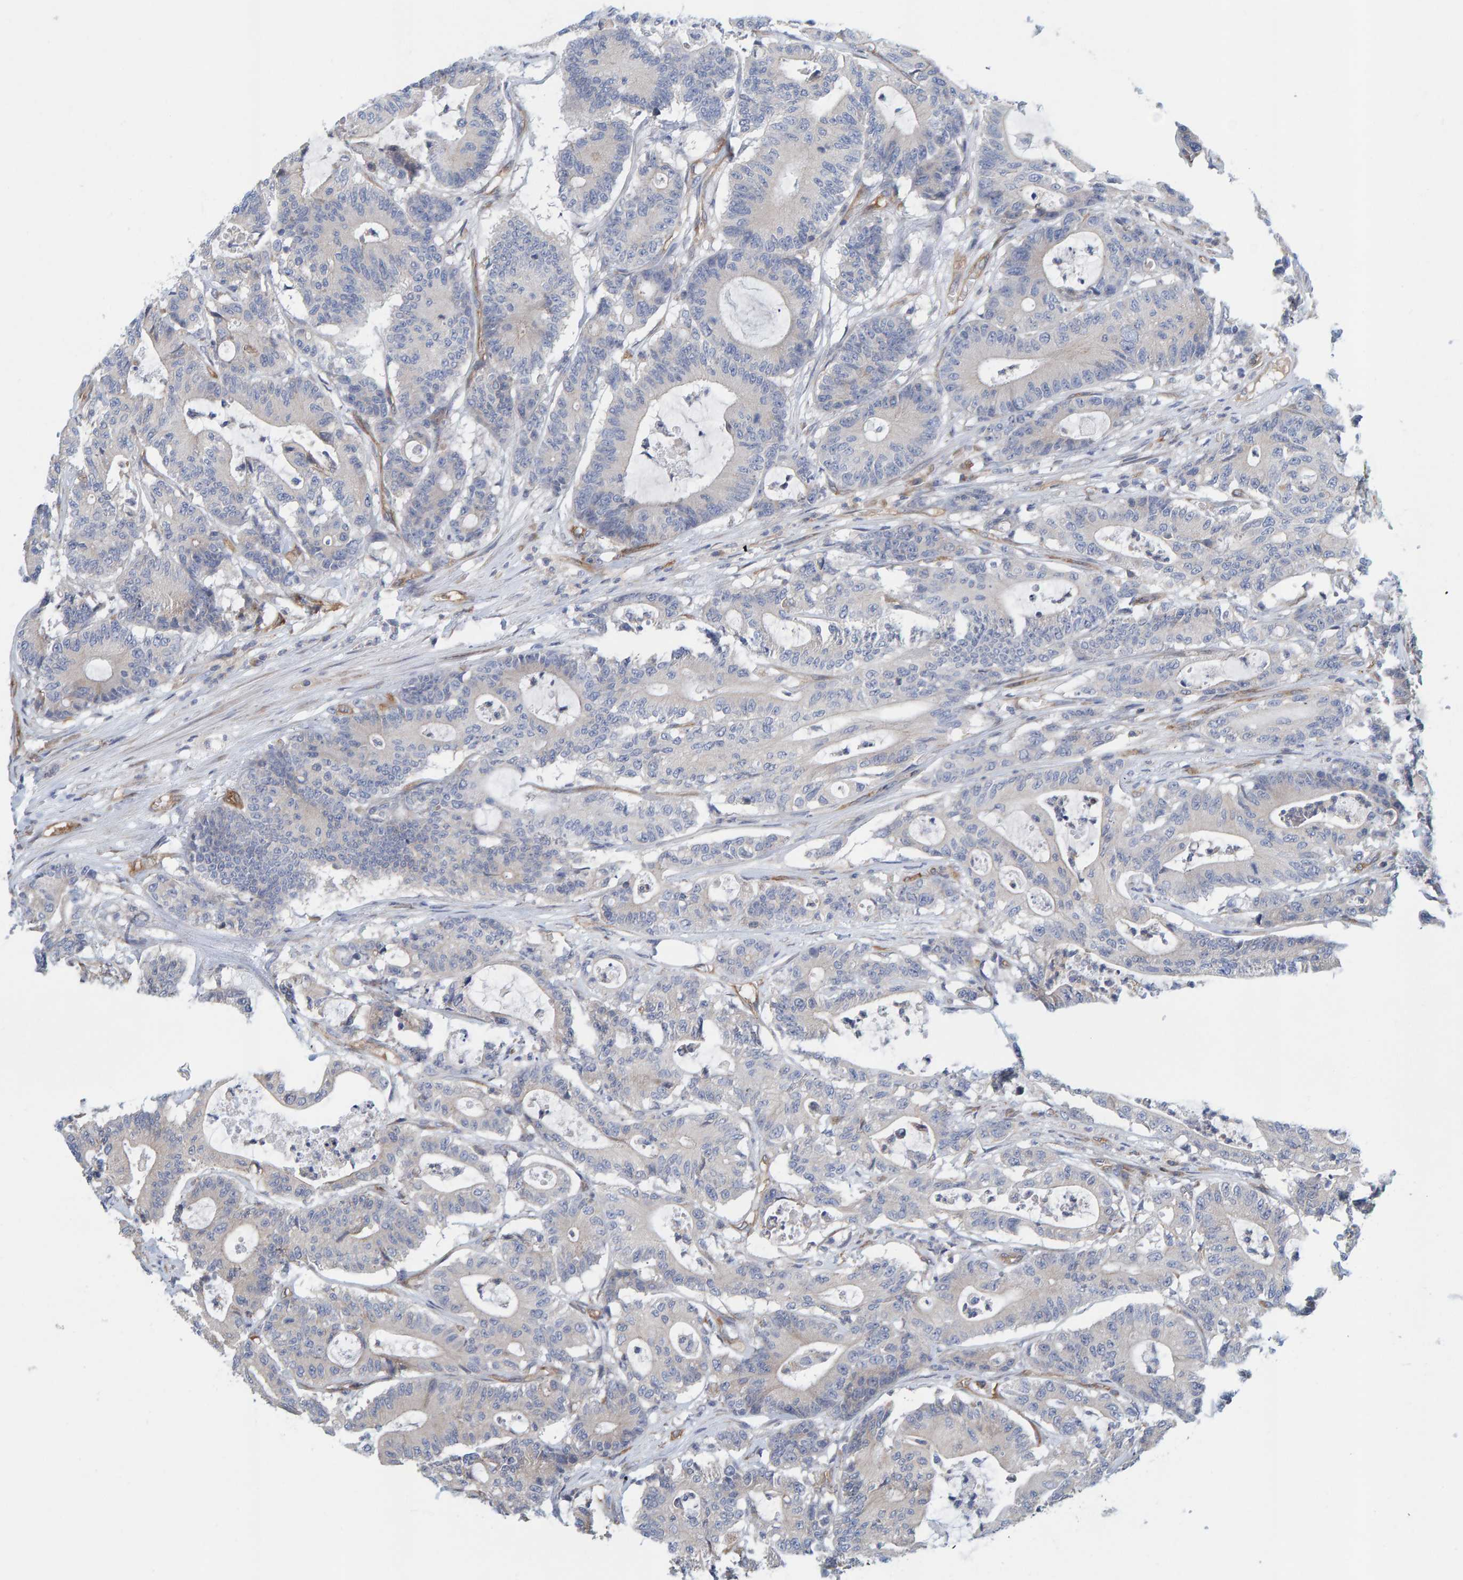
{"staining": {"intensity": "negative", "quantity": "none", "location": "none"}, "tissue": "colorectal cancer", "cell_type": "Tumor cells", "image_type": "cancer", "snomed": [{"axis": "morphology", "description": "Adenocarcinoma, NOS"}, {"axis": "topography", "description": "Colon"}], "caption": "This is an immunohistochemistry (IHC) micrograph of human adenocarcinoma (colorectal). There is no expression in tumor cells.", "gene": "PRKD2", "patient": {"sex": "female", "age": 84}}